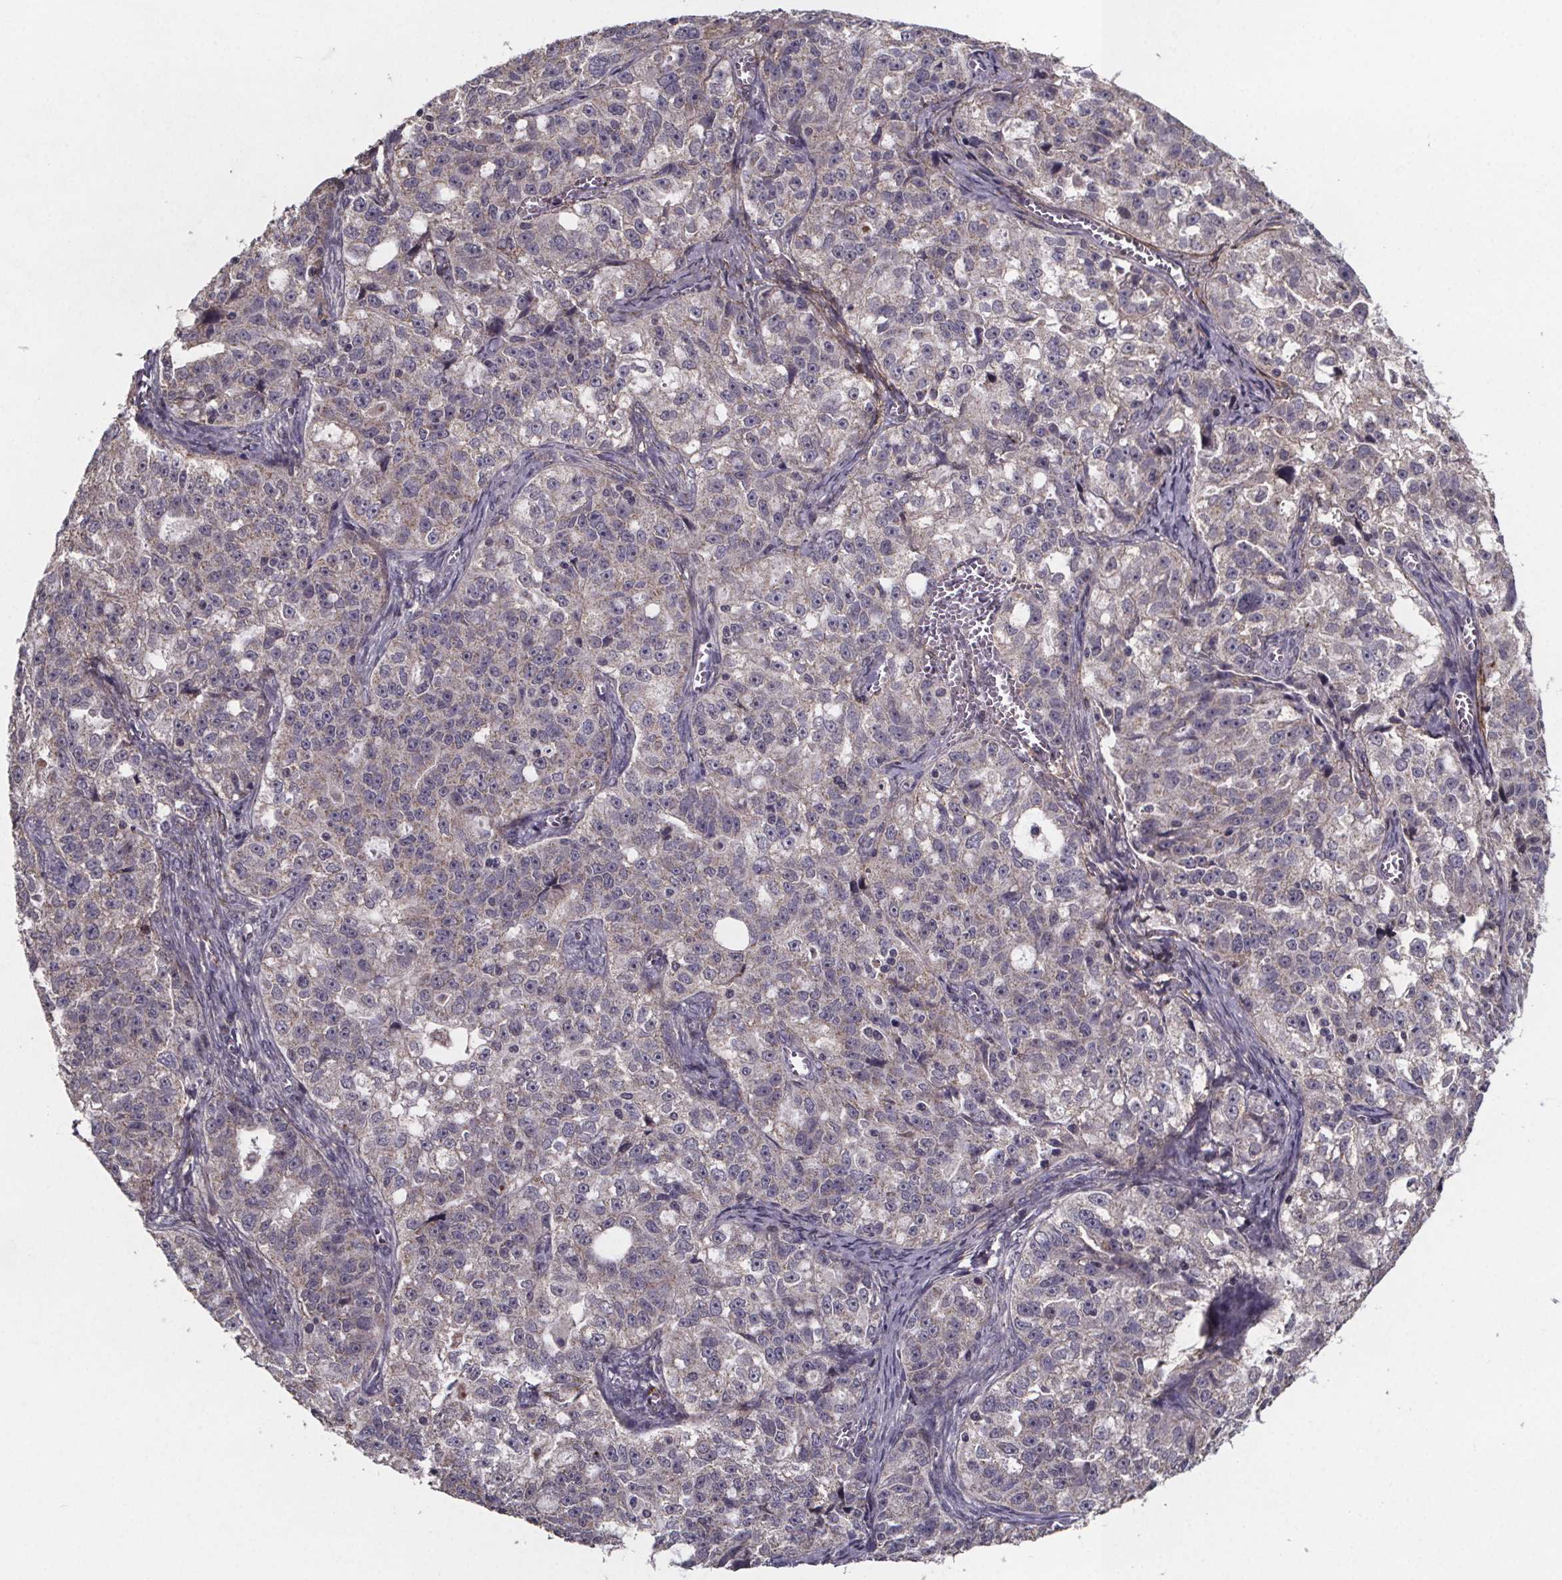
{"staining": {"intensity": "negative", "quantity": "none", "location": "none"}, "tissue": "ovarian cancer", "cell_type": "Tumor cells", "image_type": "cancer", "snomed": [{"axis": "morphology", "description": "Cystadenocarcinoma, serous, NOS"}, {"axis": "topography", "description": "Ovary"}], "caption": "Immunohistochemistry (IHC) micrograph of neoplastic tissue: serous cystadenocarcinoma (ovarian) stained with DAB displays no significant protein positivity in tumor cells.", "gene": "PALLD", "patient": {"sex": "female", "age": 51}}